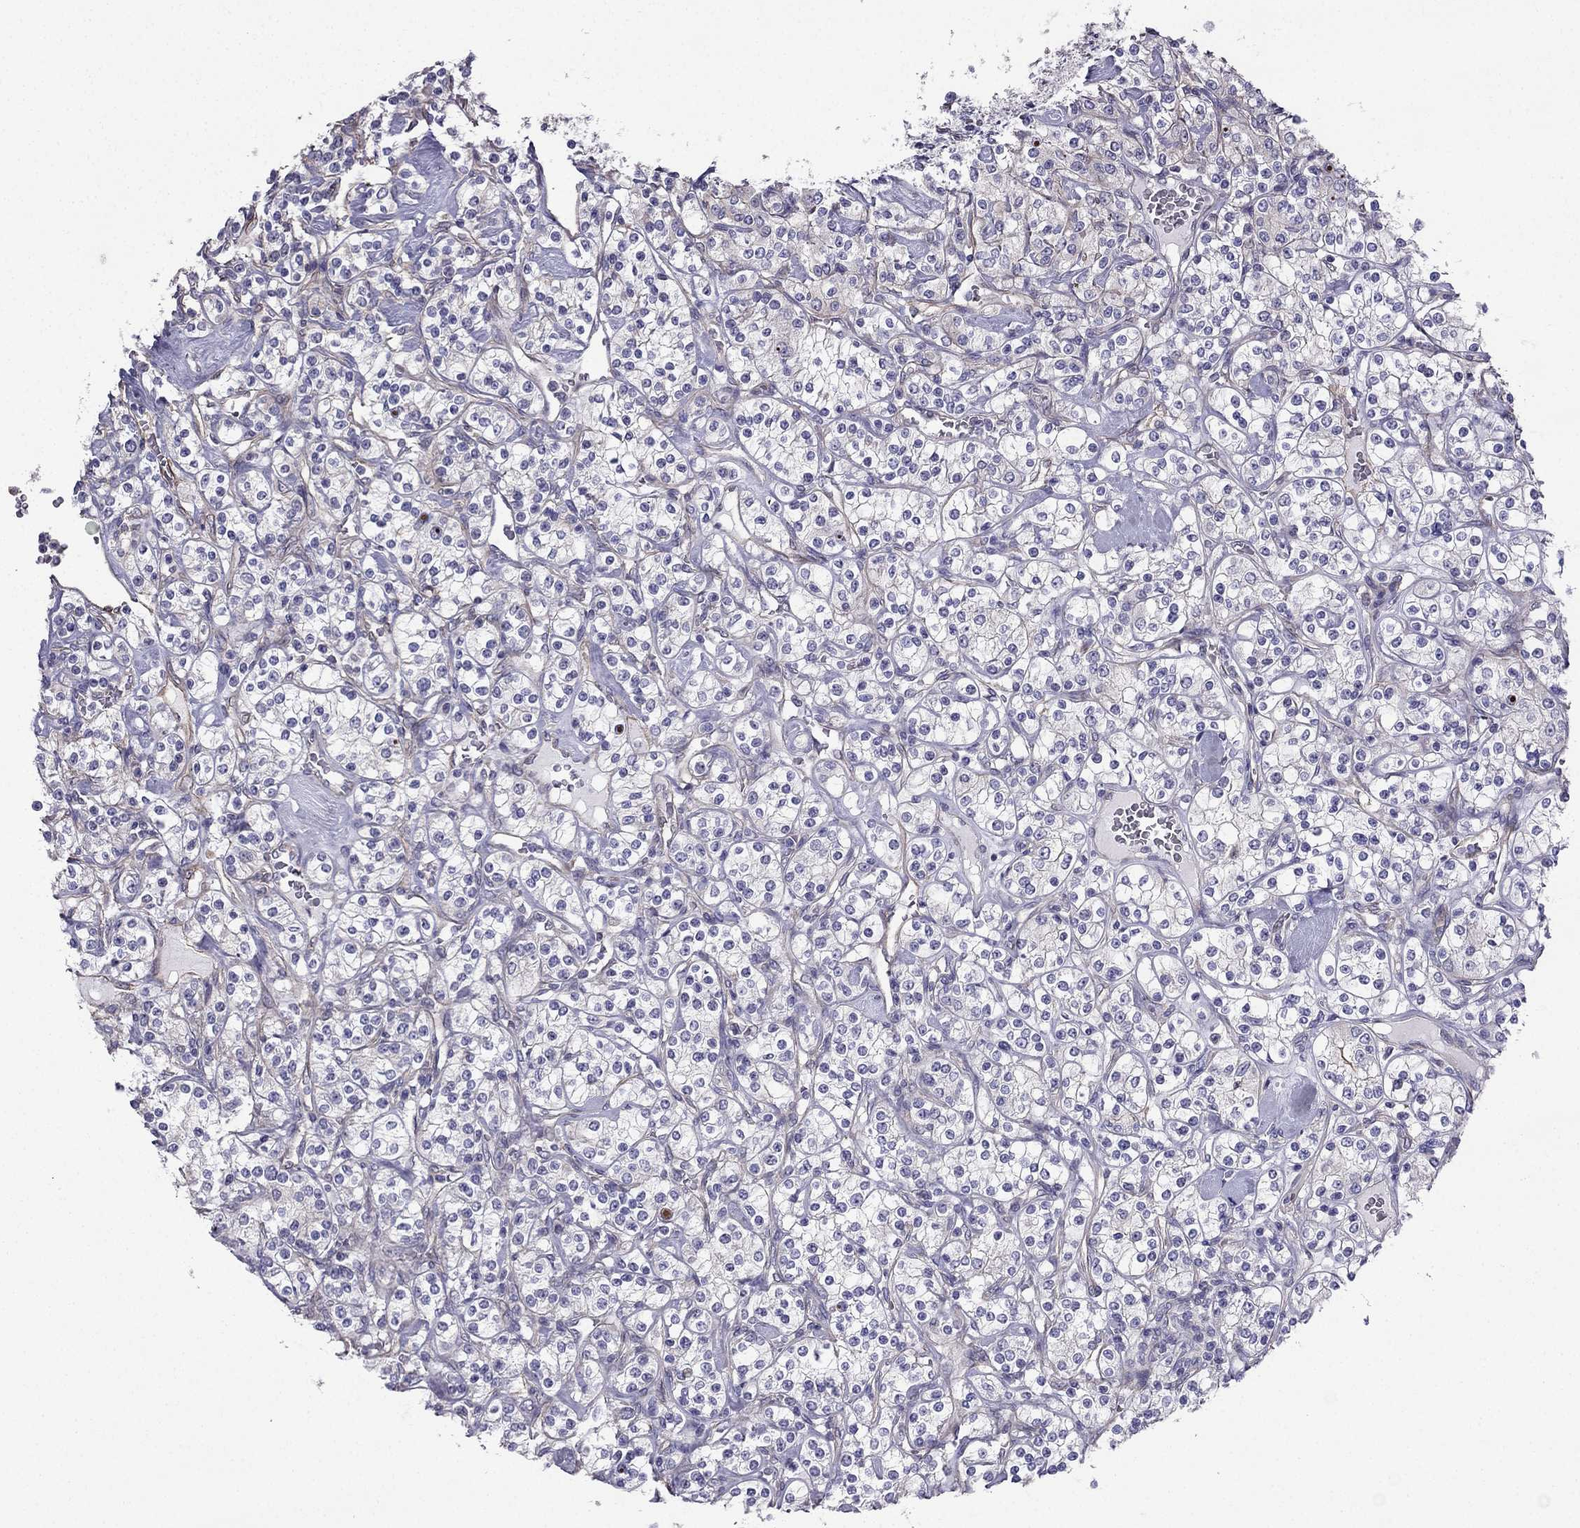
{"staining": {"intensity": "negative", "quantity": "none", "location": "none"}, "tissue": "renal cancer", "cell_type": "Tumor cells", "image_type": "cancer", "snomed": [{"axis": "morphology", "description": "Adenocarcinoma, NOS"}, {"axis": "topography", "description": "Kidney"}], "caption": "High power microscopy micrograph of an IHC photomicrograph of renal adenocarcinoma, revealing no significant staining in tumor cells.", "gene": "ENOX1", "patient": {"sex": "male", "age": 77}}